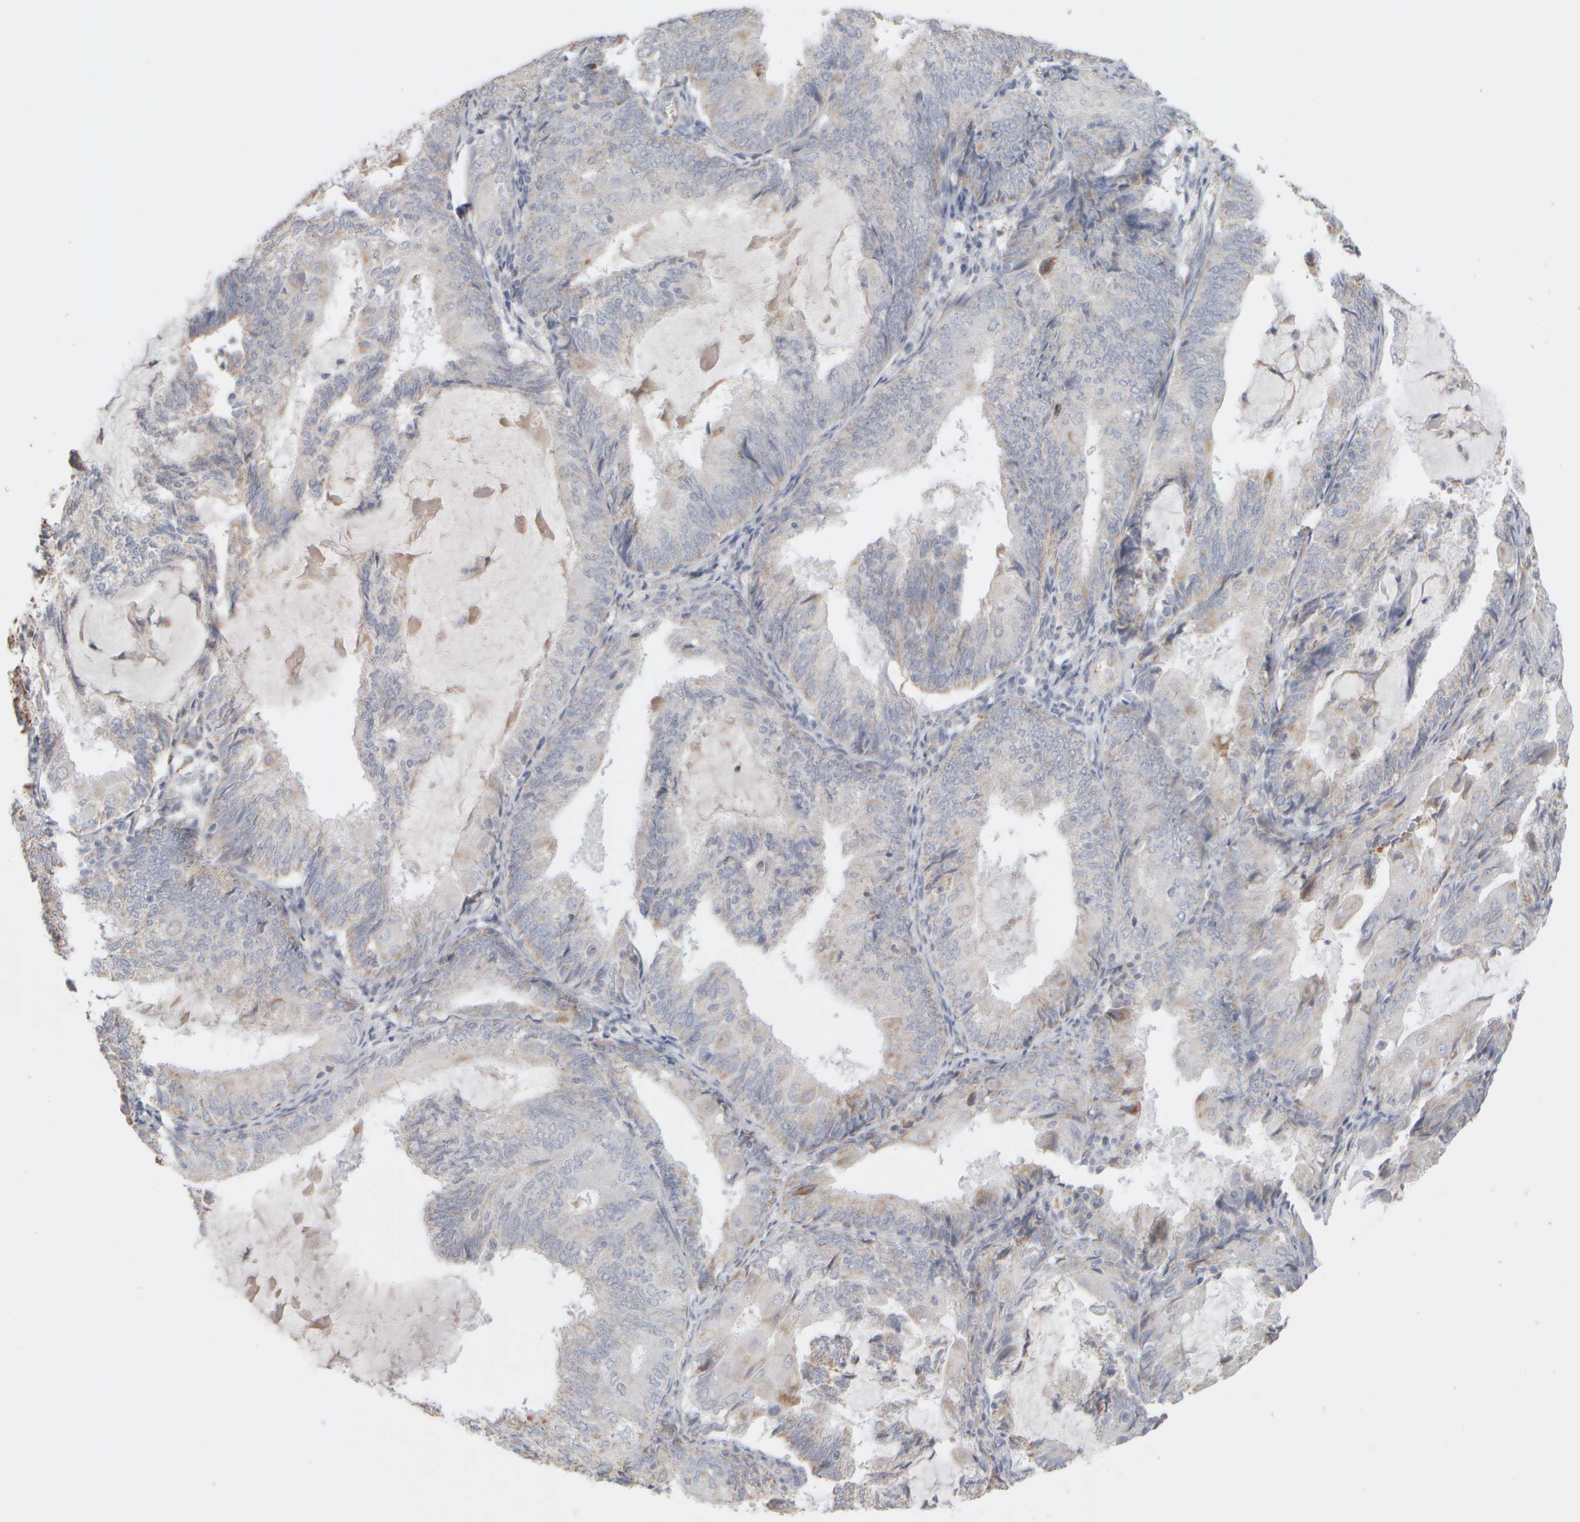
{"staining": {"intensity": "negative", "quantity": "none", "location": "none"}, "tissue": "endometrial cancer", "cell_type": "Tumor cells", "image_type": "cancer", "snomed": [{"axis": "morphology", "description": "Adenocarcinoma, NOS"}, {"axis": "topography", "description": "Endometrium"}], "caption": "A high-resolution micrograph shows immunohistochemistry staining of adenocarcinoma (endometrial), which shows no significant expression in tumor cells.", "gene": "ZNF112", "patient": {"sex": "female", "age": 81}}